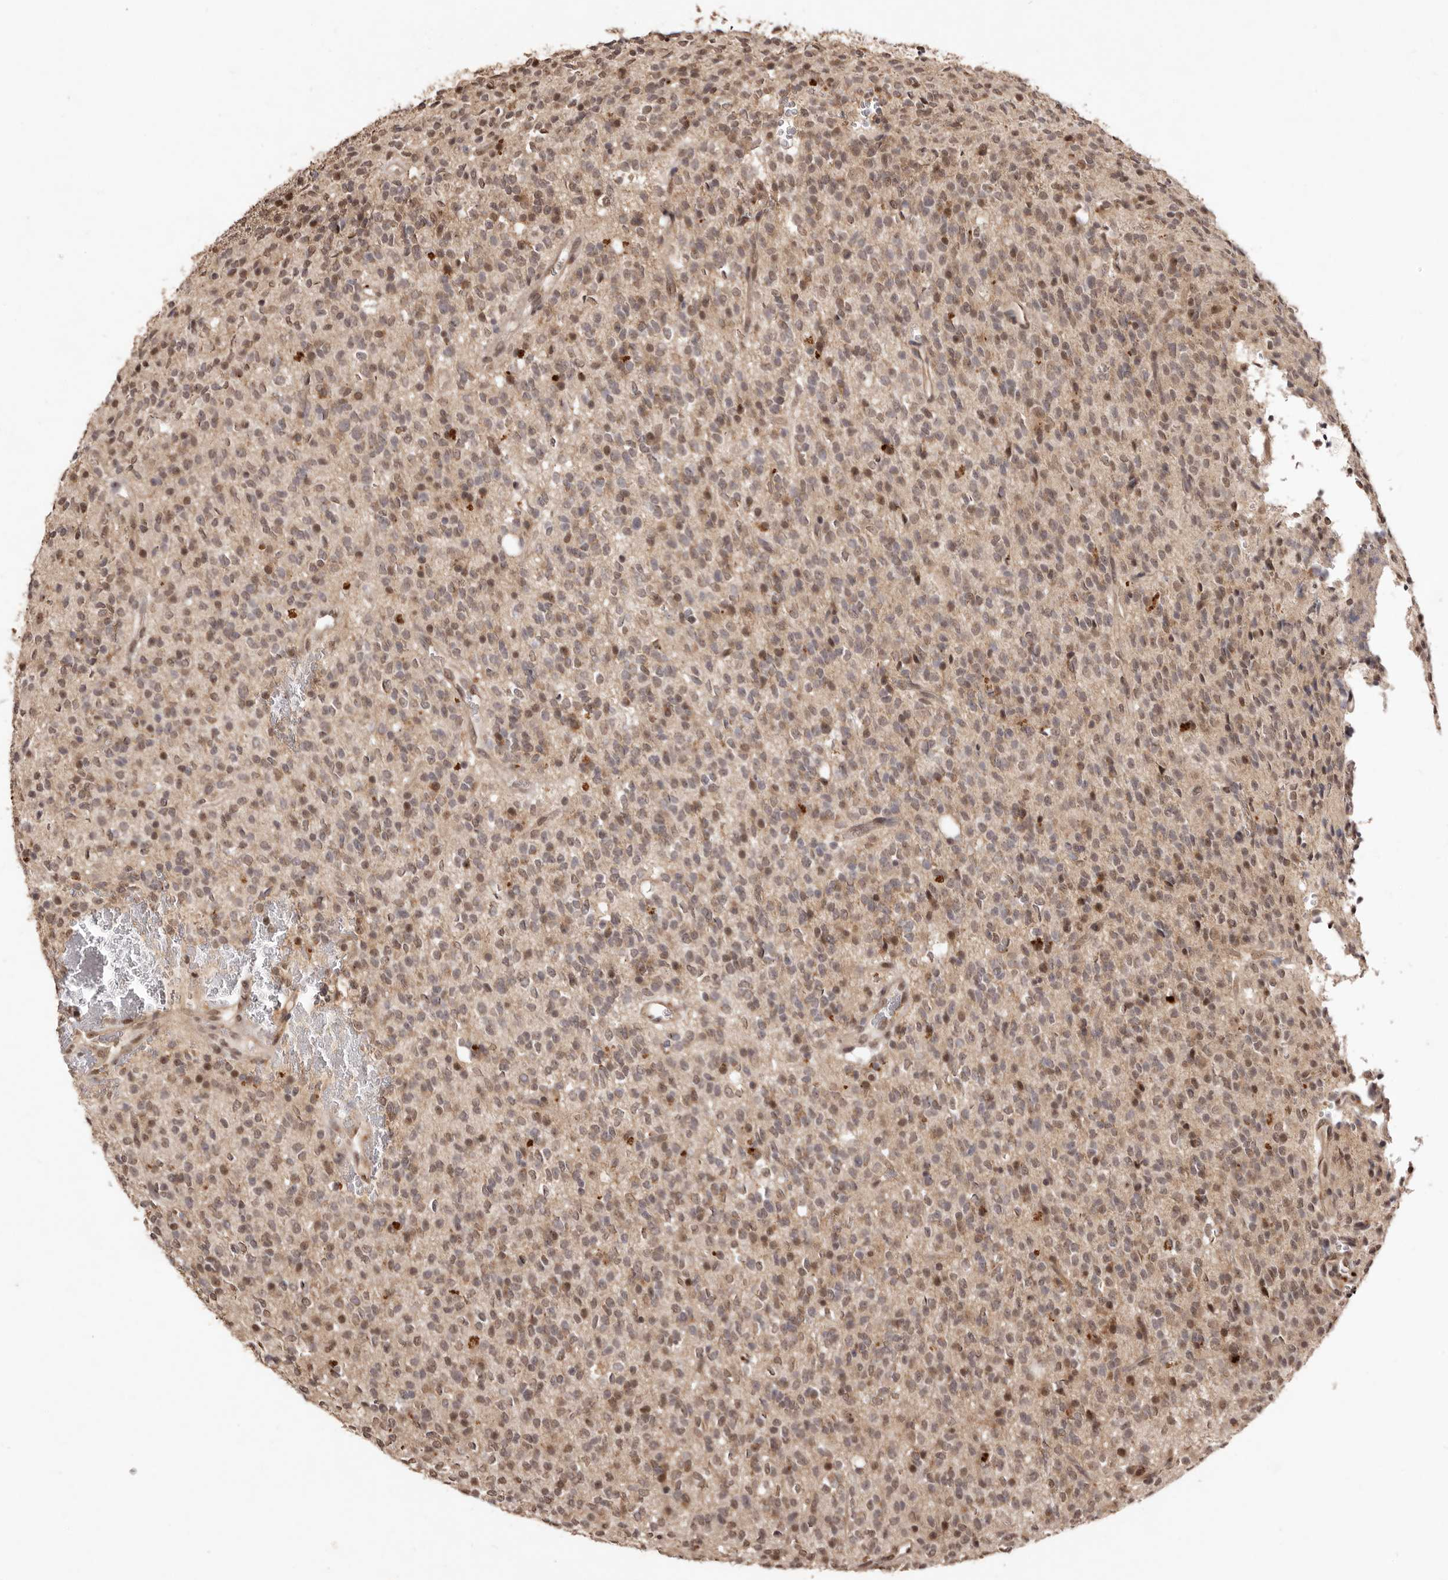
{"staining": {"intensity": "strong", "quantity": "25%-75%", "location": "cytoplasmic/membranous,nuclear"}, "tissue": "glioma", "cell_type": "Tumor cells", "image_type": "cancer", "snomed": [{"axis": "morphology", "description": "Glioma, malignant, High grade"}, {"axis": "topography", "description": "Brain"}], "caption": "Immunohistochemical staining of high-grade glioma (malignant) displays high levels of strong cytoplasmic/membranous and nuclear staining in about 25%-75% of tumor cells. Nuclei are stained in blue.", "gene": "NOTCH1", "patient": {"sex": "male", "age": 34}}